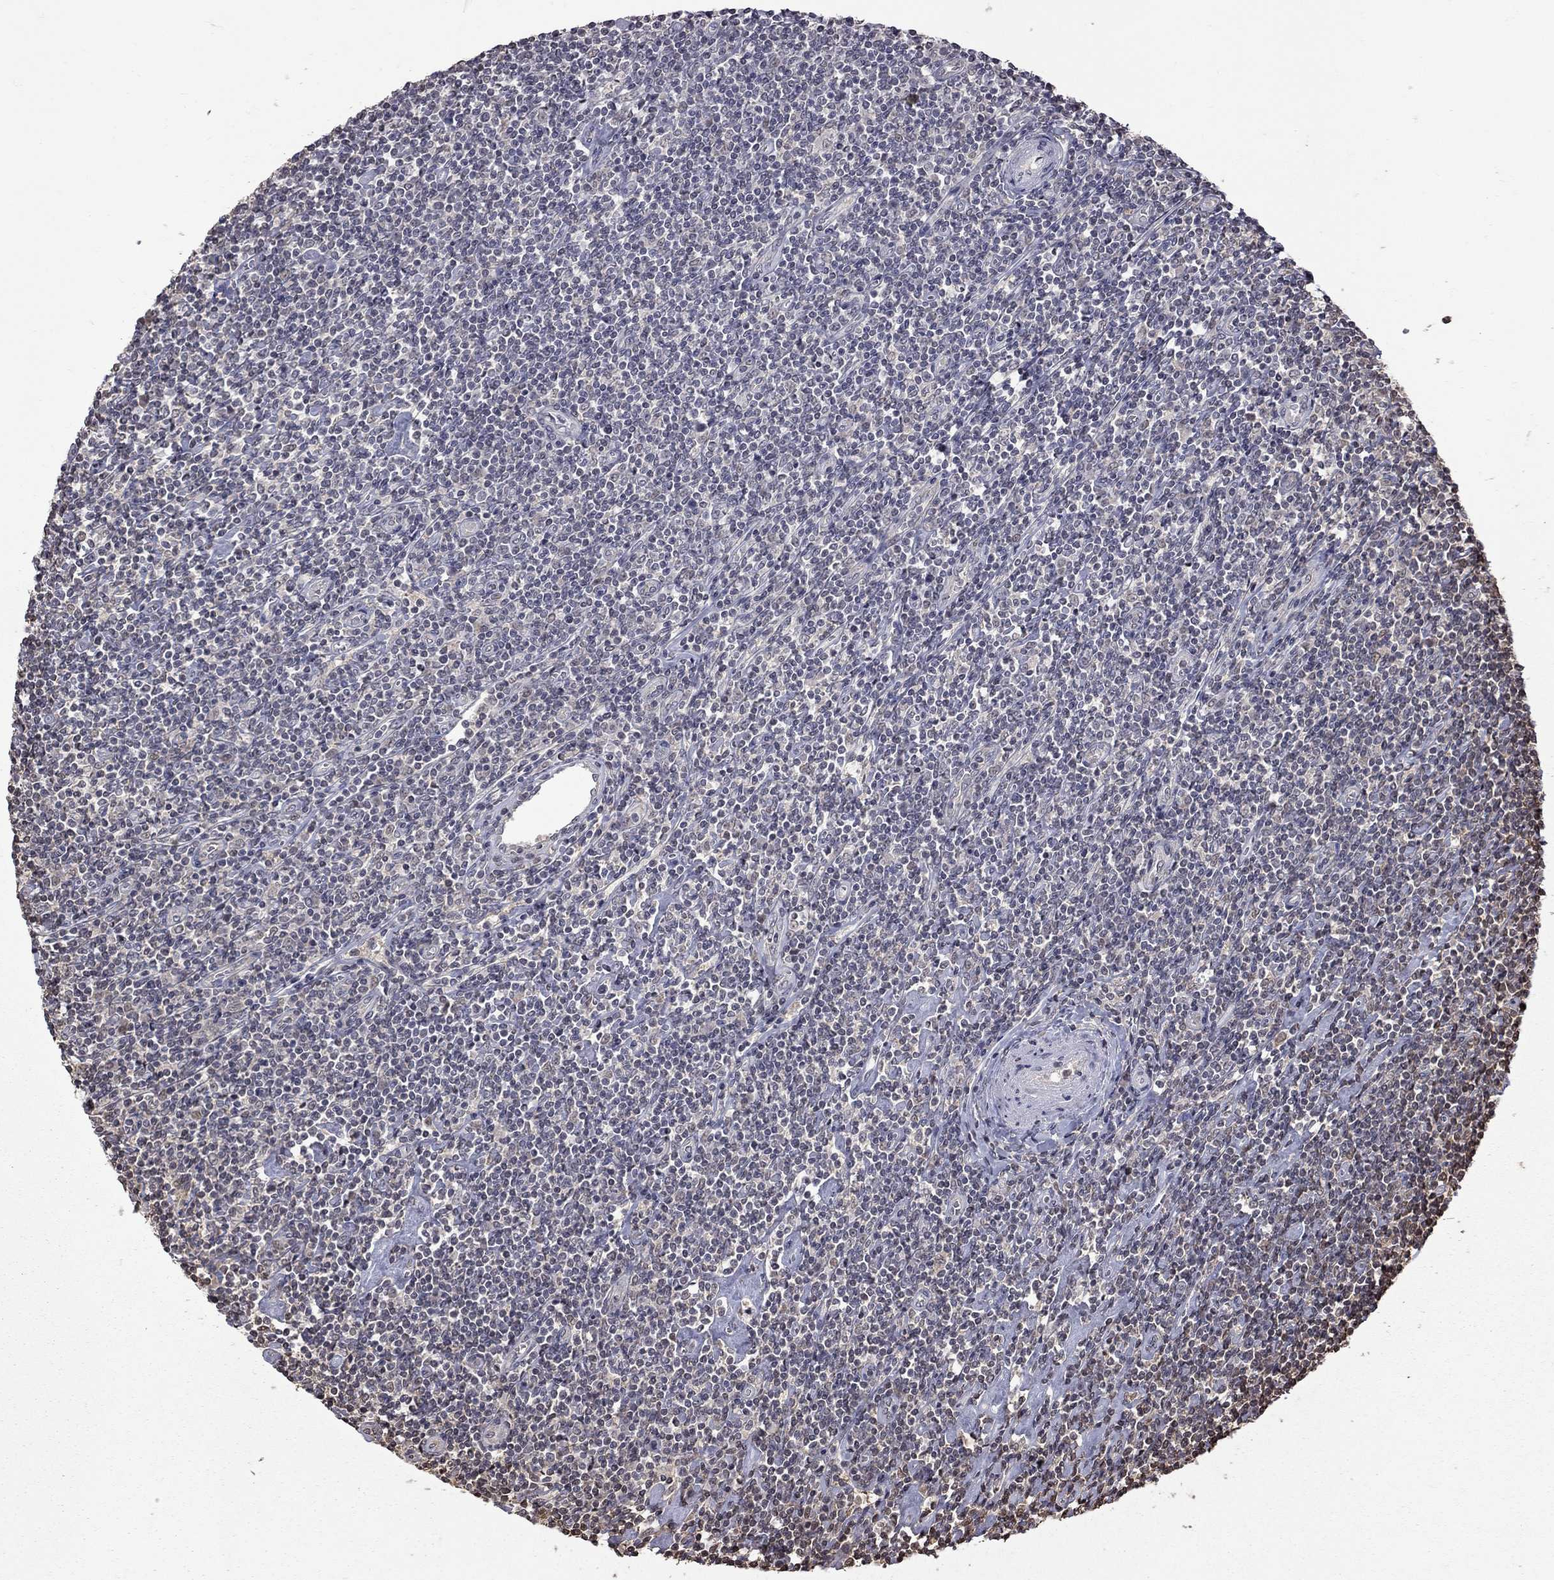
{"staining": {"intensity": "negative", "quantity": "none", "location": "none"}, "tissue": "lymphoma", "cell_type": "Tumor cells", "image_type": "cancer", "snomed": [{"axis": "morphology", "description": "Hodgkin's disease, NOS"}, {"axis": "topography", "description": "Lymph node"}], "caption": "A histopathology image of Hodgkin's disease stained for a protein displays no brown staining in tumor cells.", "gene": "RFWD3", "patient": {"sex": "male", "age": 40}}